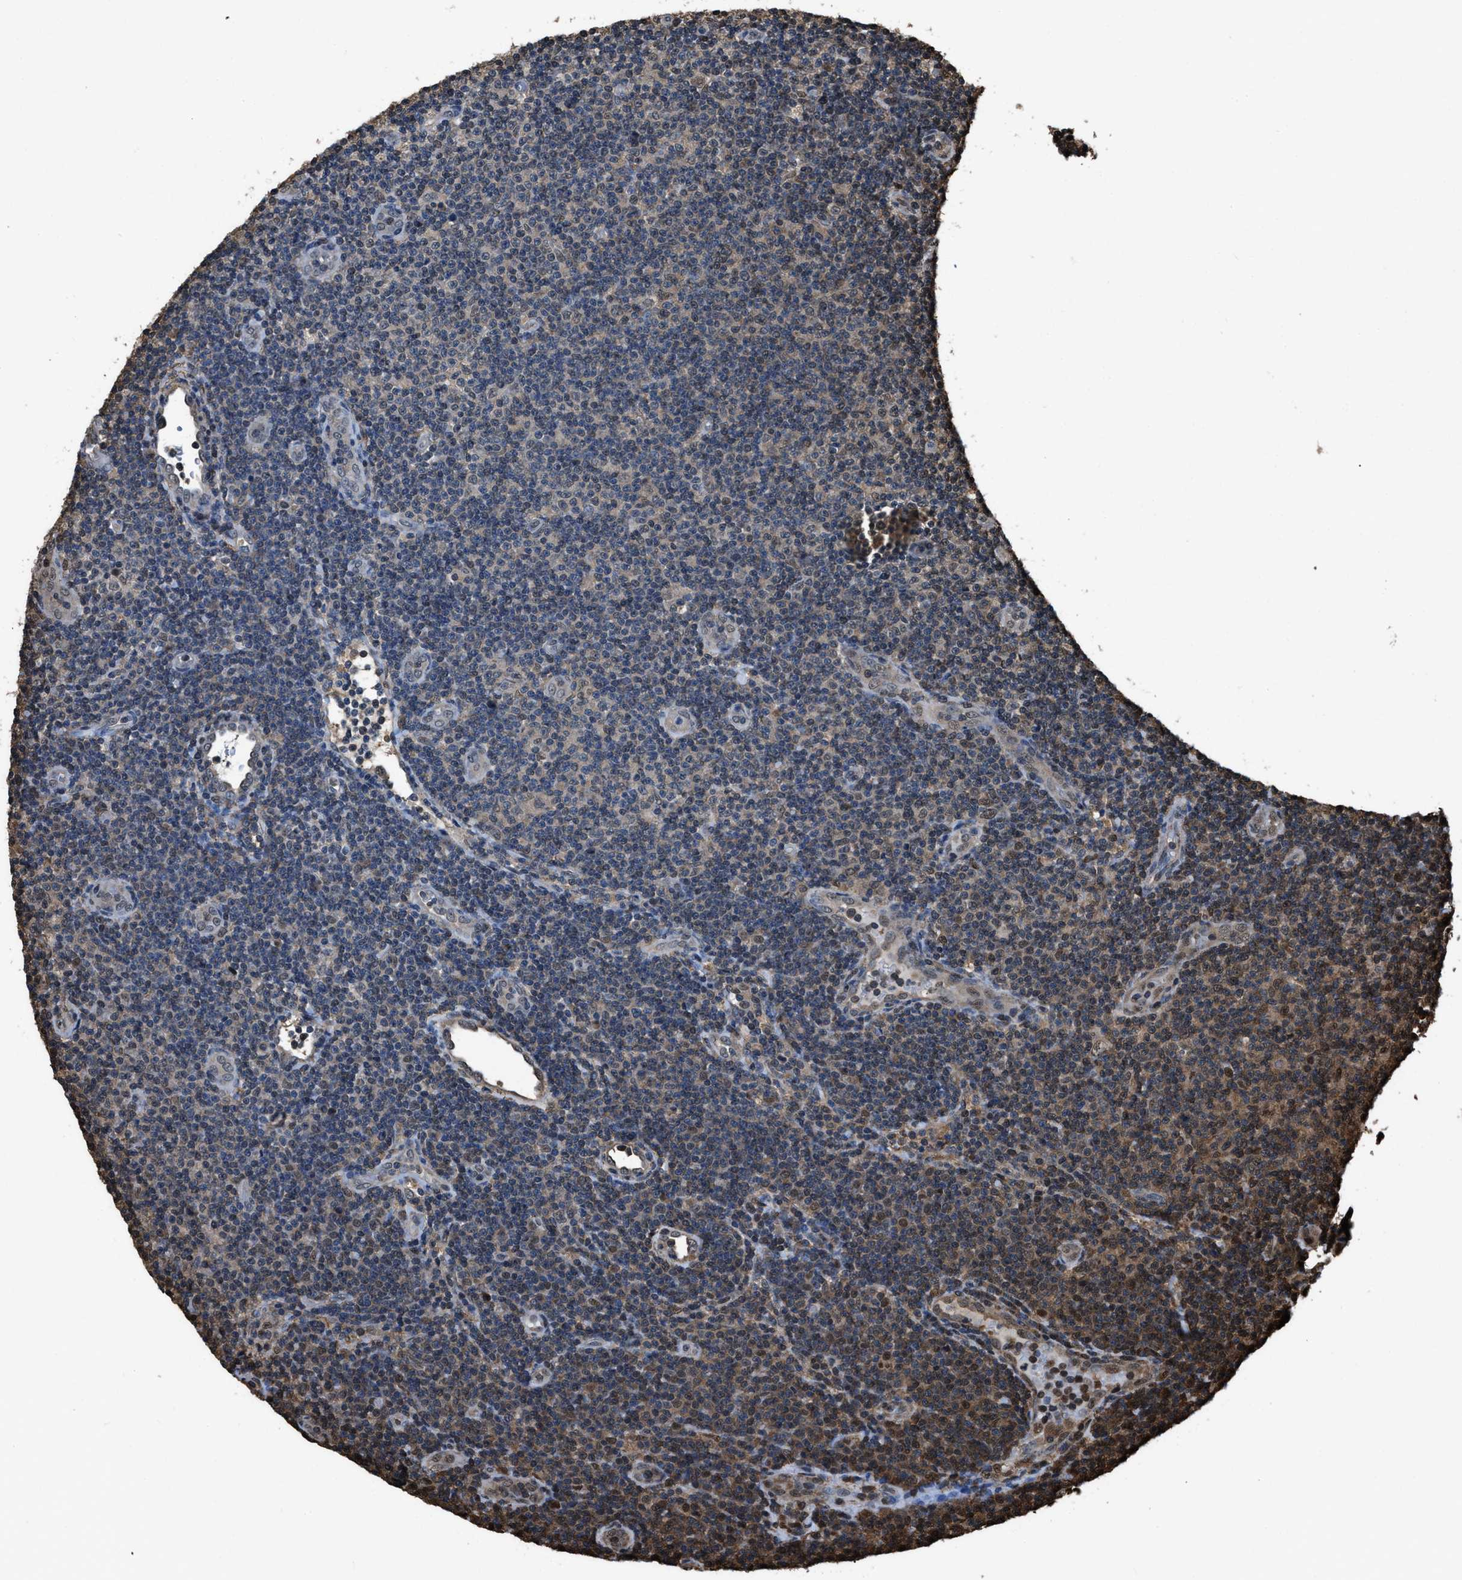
{"staining": {"intensity": "moderate", "quantity": "<25%", "location": "nuclear"}, "tissue": "lymphoma", "cell_type": "Tumor cells", "image_type": "cancer", "snomed": [{"axis": "morphology", "description": "Malignant lymphoma, non-Hodgkin's type, Low grade"}, {"axis": "topography", "description": "Lymph node"}], "caption": "An IHC histopathology image of neoplastic tissue is shown. Protein staining in brown shows moderate nuclear positivity in lymphoma within tumor cells. The staining was performed using DAB to visualize the protein expression in brown, while the nuclei were stained in blue with hematoxylin (Magnification: 20x).", "gene": "FNTA", "patient": {"sex": "male", "age": 83}}